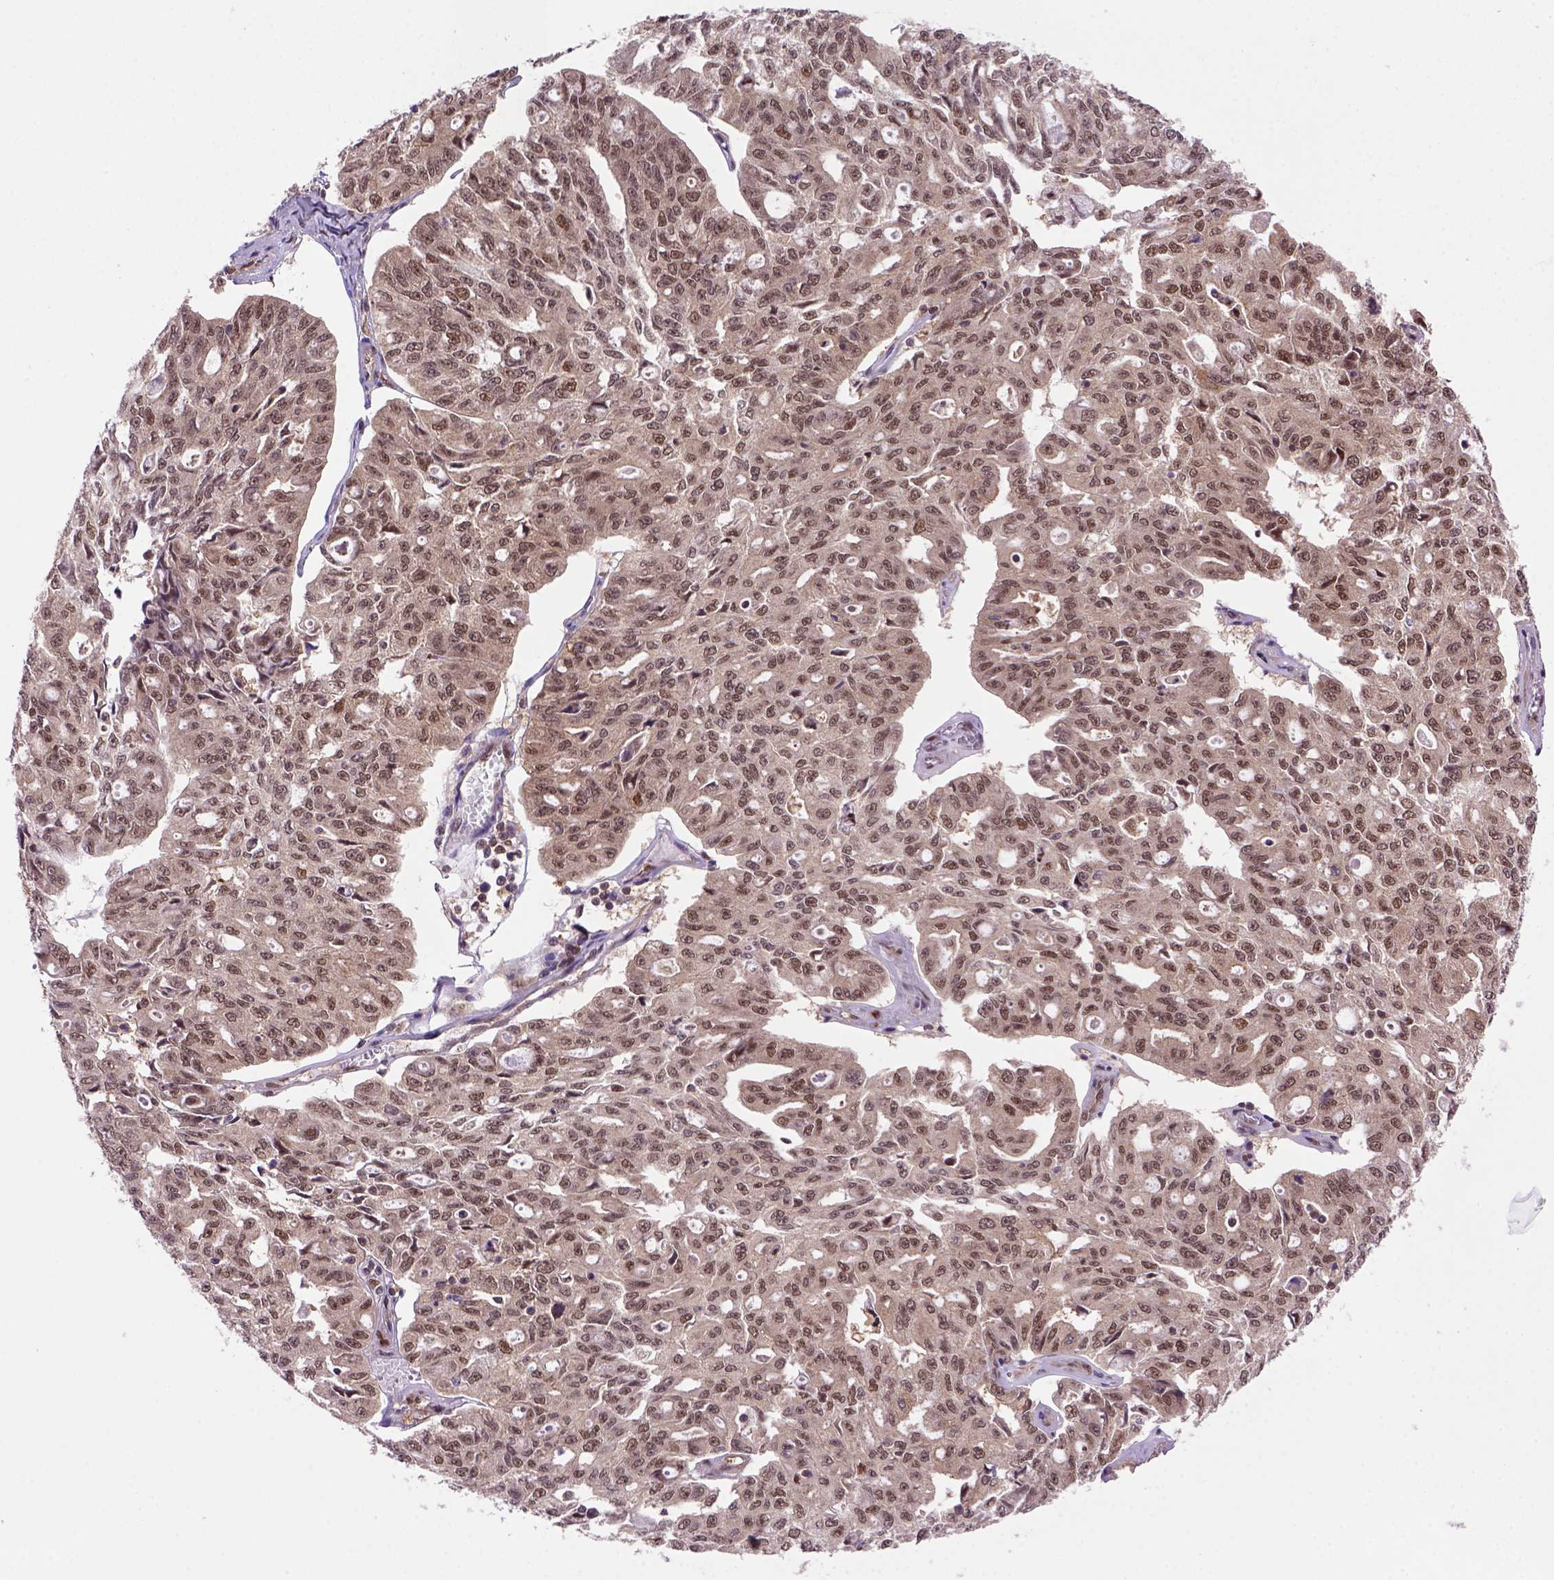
{"staining": {"intensity": "moderate", "quantity": ">75%", "location": "cytoplasmic/membranous,nuclear"}, "tissue": "ovarian cancer", "cell_type": "Tumor cells", "image_type": "cancer", "snomed": [{"axis": "morphology", "description": "Carcinoma, endometroid"}, {"axis": "topography", "description": "Ovary"}], "caption": "Immunohistochemistry (DAB) staining of human ovarian cancer exhibits moderate cytoplasmic/membranous and nuclear protein staining in approximately >75% of tumor cells. (DAB (3,3'-diaminobenzidine) IHC with brightfield microscopy, high magnification).", "gene": "PSMC2", "patient": {"sex": "female", "age": 65}}